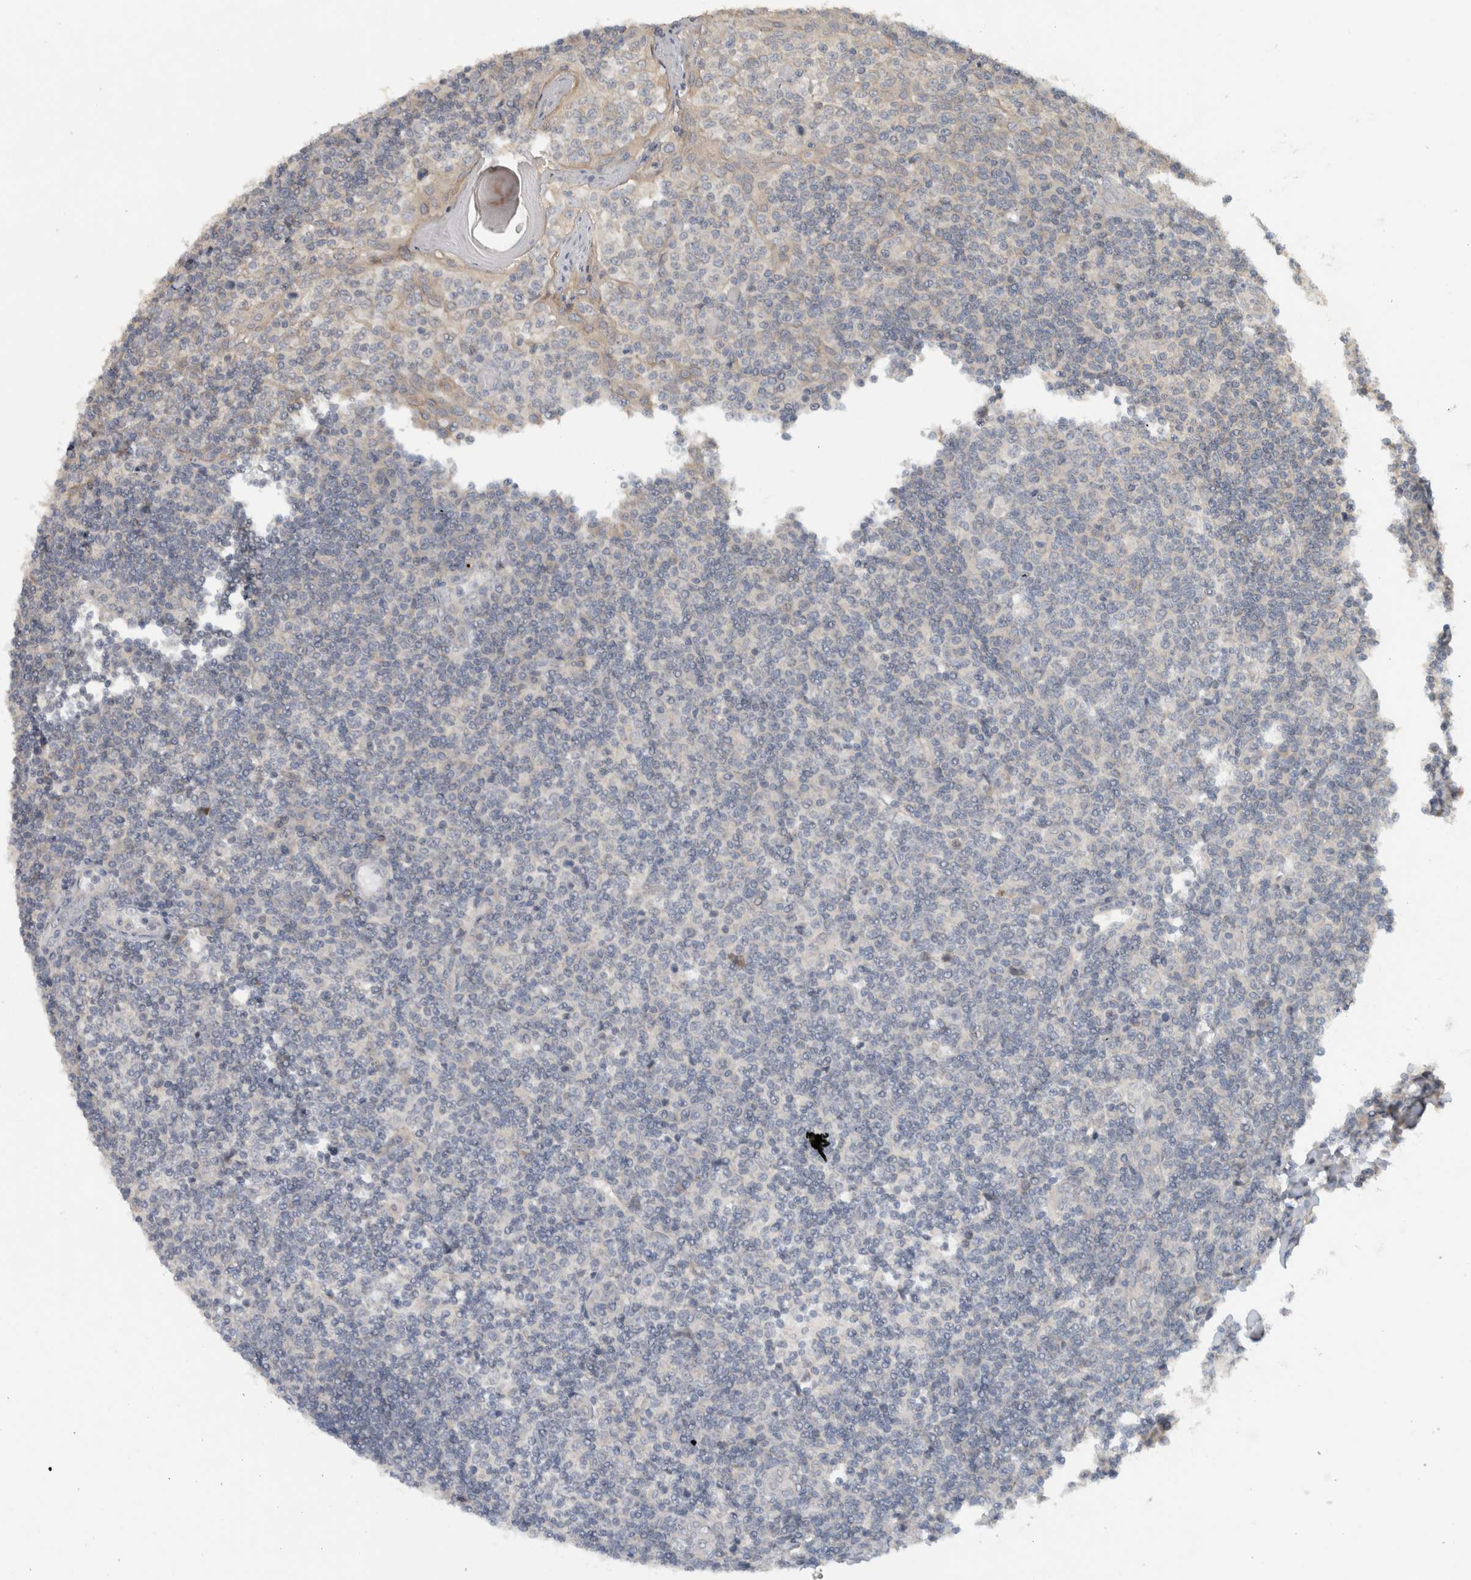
{"staining": {"intensity": "weak", "quantity": "<25%", "location": "cytoplasmic/membranous"}, "tissue": "tonsil", "cell_type": "Germinal center cells", "image_type": "normal", "snomed": [{"axis": "morphology", "description": "Normal tissue, NOS"}, {"axis": "topography", "description": "Tonsil"}], "caption": "An immunohistochemistry micrograph of normal tonsil is shown. There is no staining in germinal center cells of tonsil. (DAB (3,3'-diaminobenzidine) immunohistochemistry (IHC) visualized using brightfield microscopy, high magnification).", "gene": "ERCC6L2", "patient": {"sex": "female", "age": 19}}